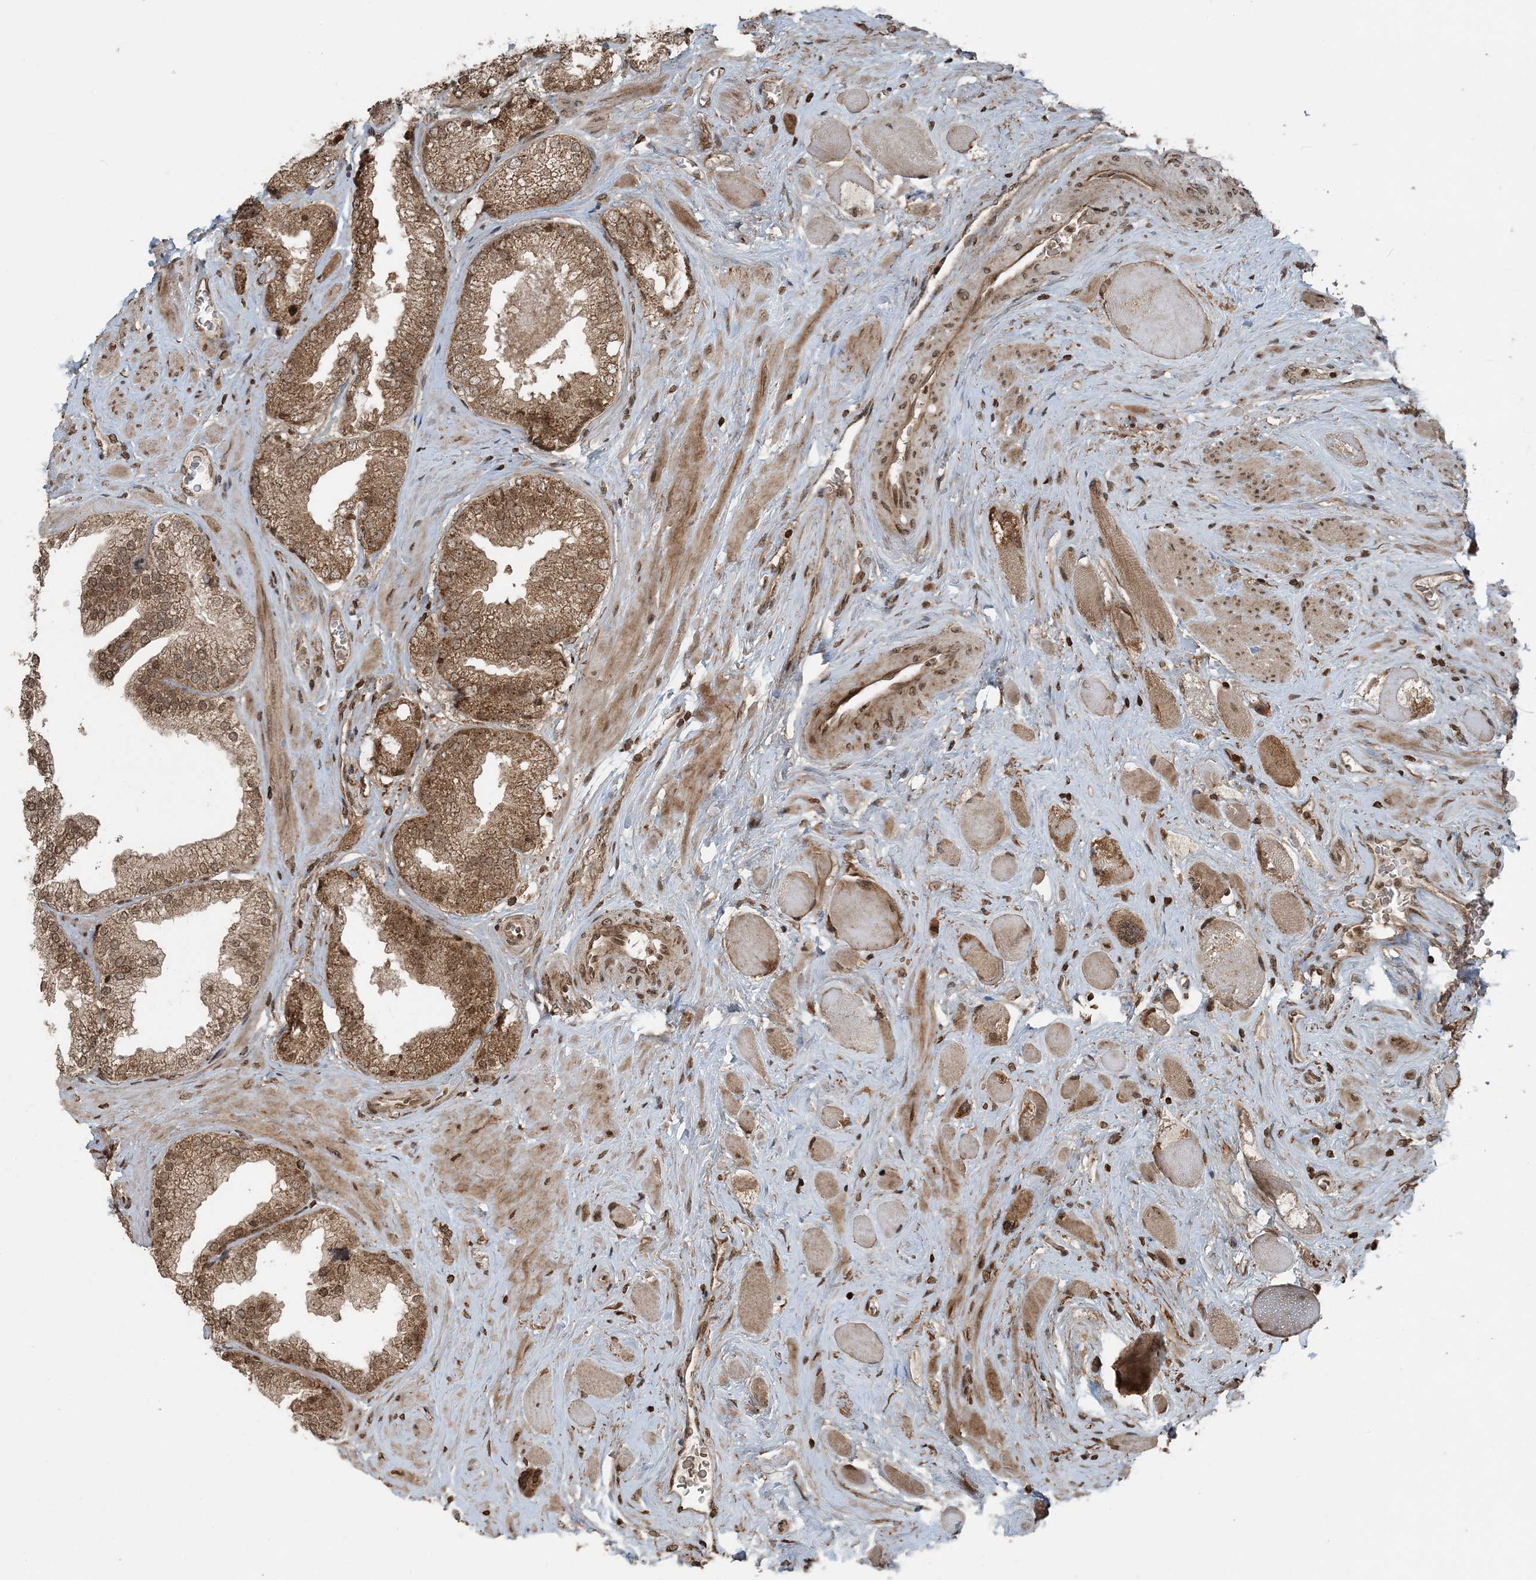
{"staining": {"intensity": "moderate", "quantity": ">75%", "location": "cytoplasmic/membranous,nuclear"}, "tissue": "prostate cancer", "cell_type": "Tumor cells", "image_type": "cancer", "snomed": [{"axis": "morphology", "description": "Adenocarcinoma, High grade"}, {"axis": "topography", "description": "Prostate"}], "caption": "Tumor cells reveal moderate cytoplasmic/membranous and nuclear positivity in approximately >75% of cells in prostate high-grade adenocarcinoma.", "gene": "ZFAND2B", "patient": {"sex": "male", "age": 58}}